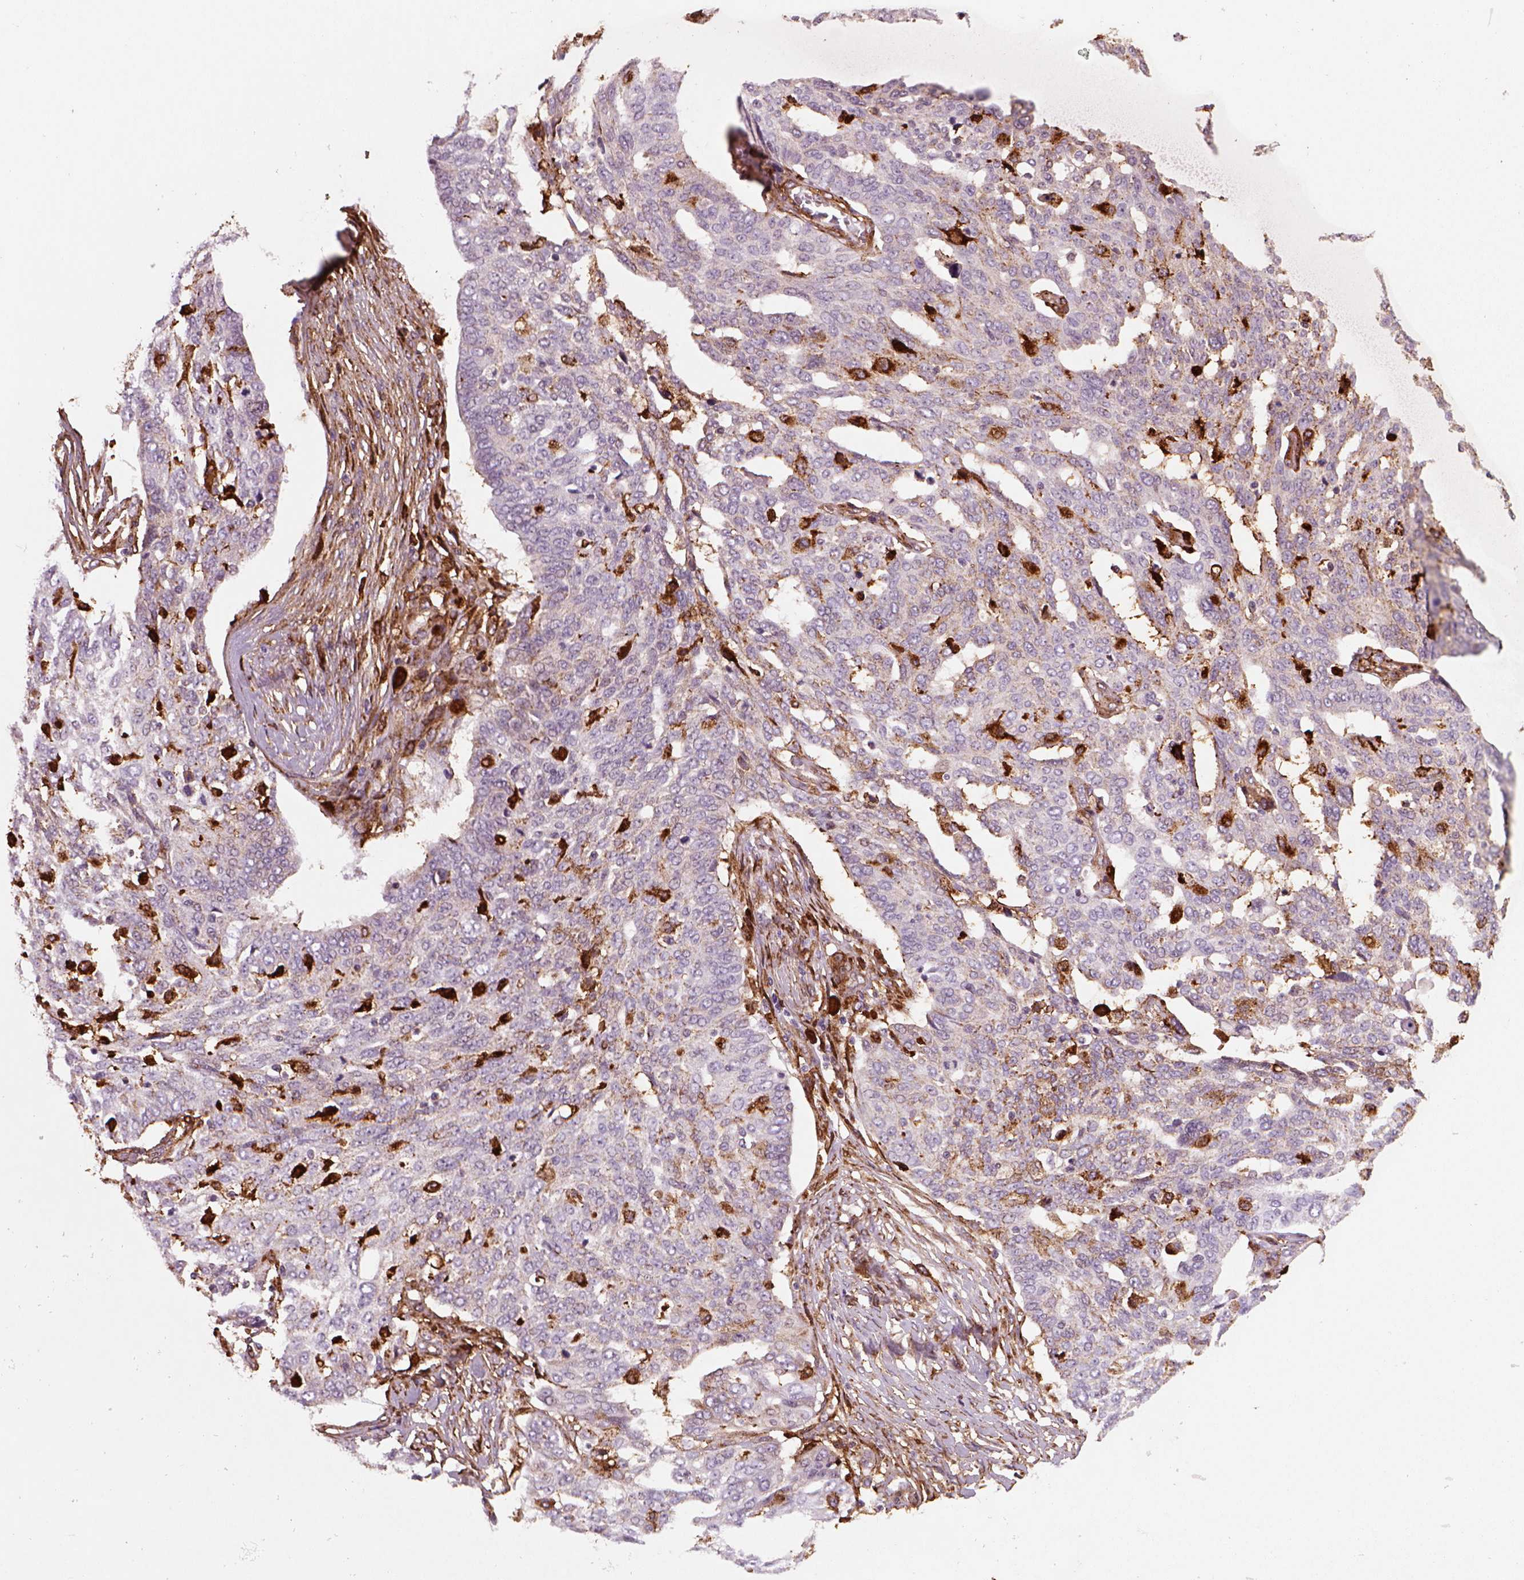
{"staining": {"intensity": "negative", "quantity": "none", "location": "none"}, "tissue": "ovarian cancer", "cell_type": "Tumor cells", "image_type": "cancer", "snomed": [{"axis": "morphology", "description": "Cystadenocarcinoma, serous, NOS"}, {"axis": "topography", "description": "Ovary"}], "caption": "This is an IHC histopathology image of human ovarian cancer. There is no staining in tumor cells.", "gene": "MARCKS", "patient": {"sex": "female", "age": 67}}